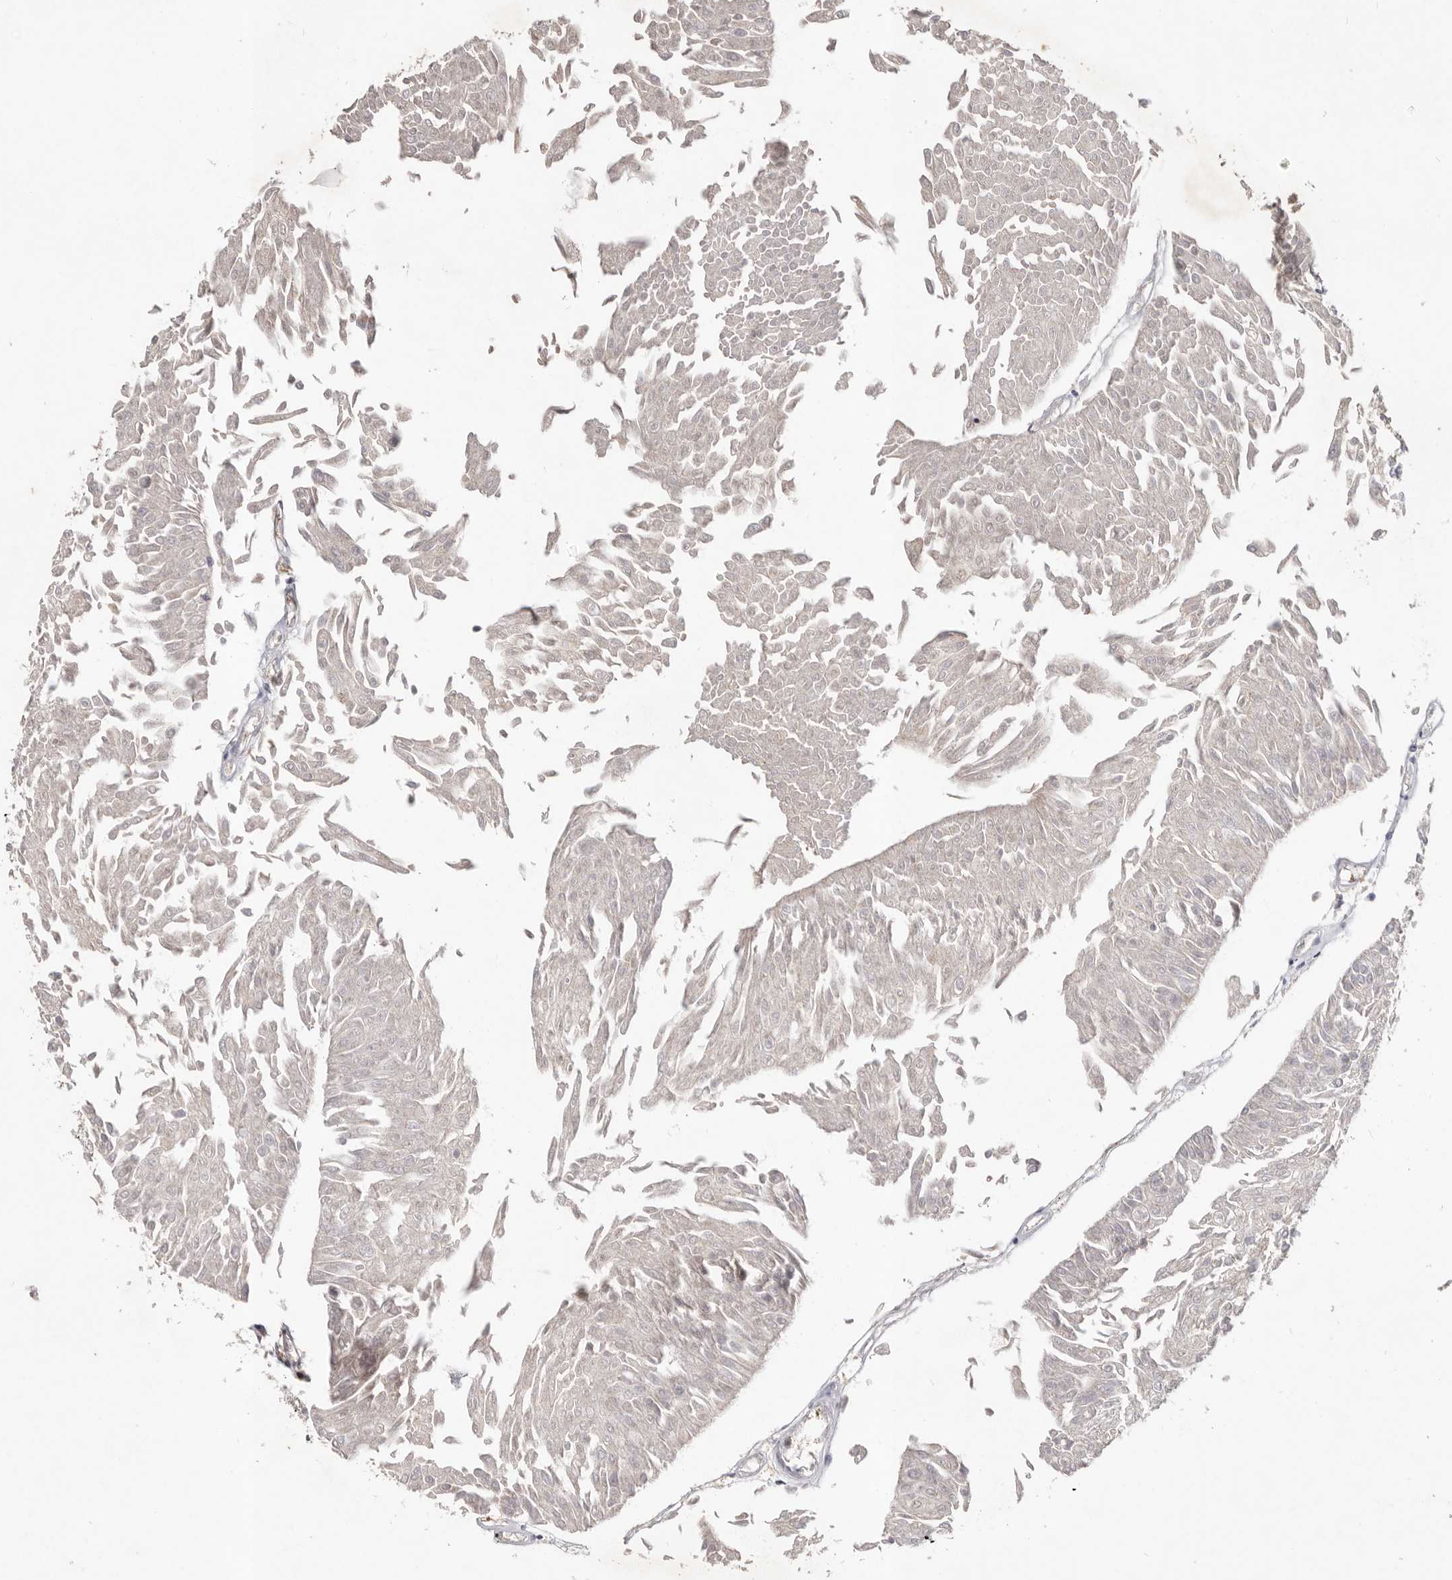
{"staining": {"intensity": "negative", "quantity": "none", "location": "none"}, "tissue": "urothelial cancer", "cell_type": "Tumor cells", "image_type": "cancer", "snomed": [{"axis": "morphology", "description": "Urothelial carcinoma, Low grade"}, {"axis": "topography", "description": "Urinary bladder"}], "caption": "Immunohistochemical staining of low-grade urothelial carcinoma exhibits no significant staining in tumor cells. Brightfield microscopy of IHC stained with DAB (brown) and hematoxylin (blue), captured at high magnification.", "gene": "WDR77", "patient": {"sex": "male", "age": 67}}